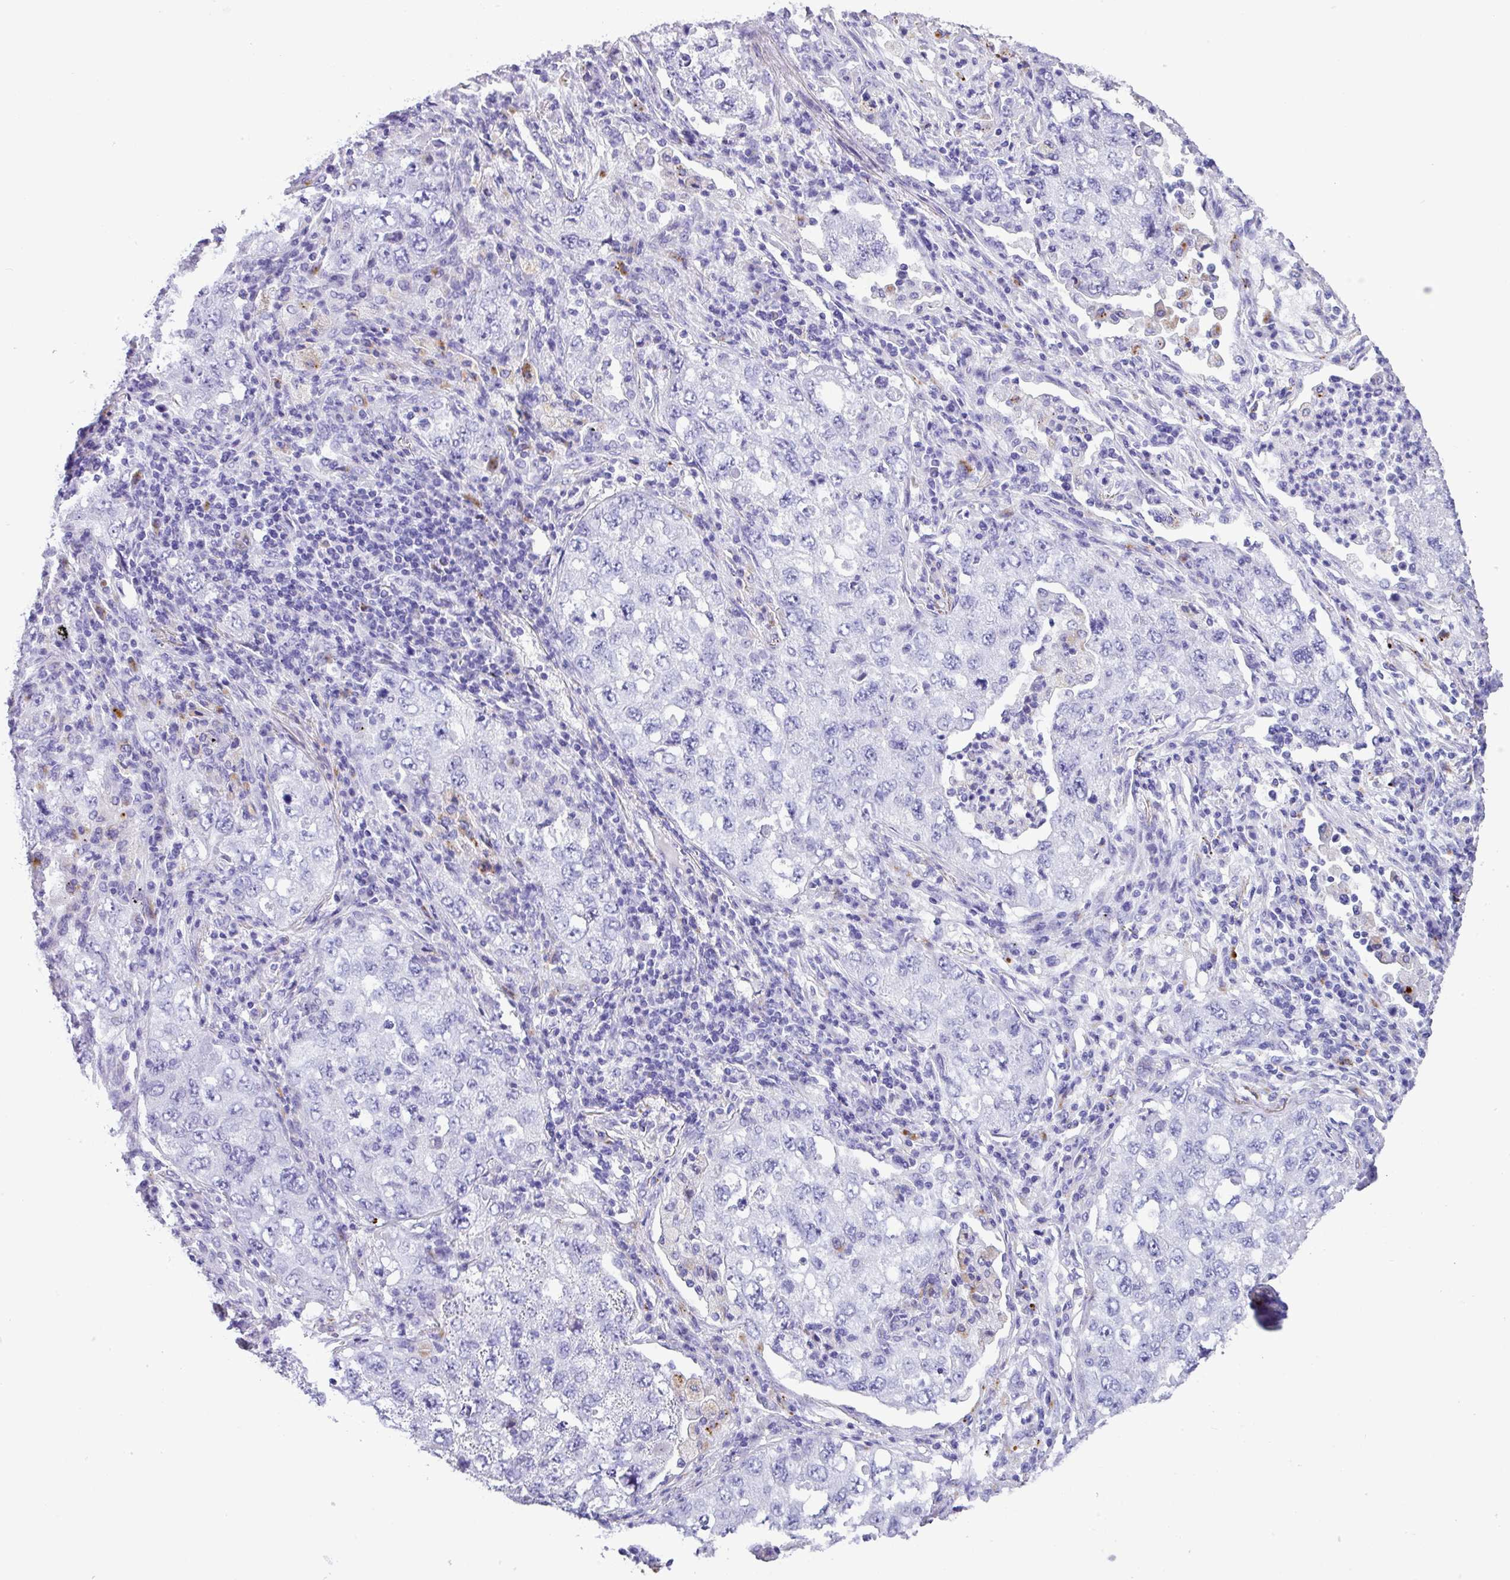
{"staining": {"intensity": "negative", "quantity": "none", "location": "none"}, "tissue": "lung cancer", "cell_type": "Tumor cells", "image_type": "cancer", "snomed": [{"axis": "morphology", "description": "Adenocarcinoma, NOS"}, {"axis": "topography", "description": "Lung"}], "caption": "Image shows no protein positivity in tumor cells of lung cancer tissue.", "gene": "ZG16", "patient": {"sex": "female", "age": 57}}